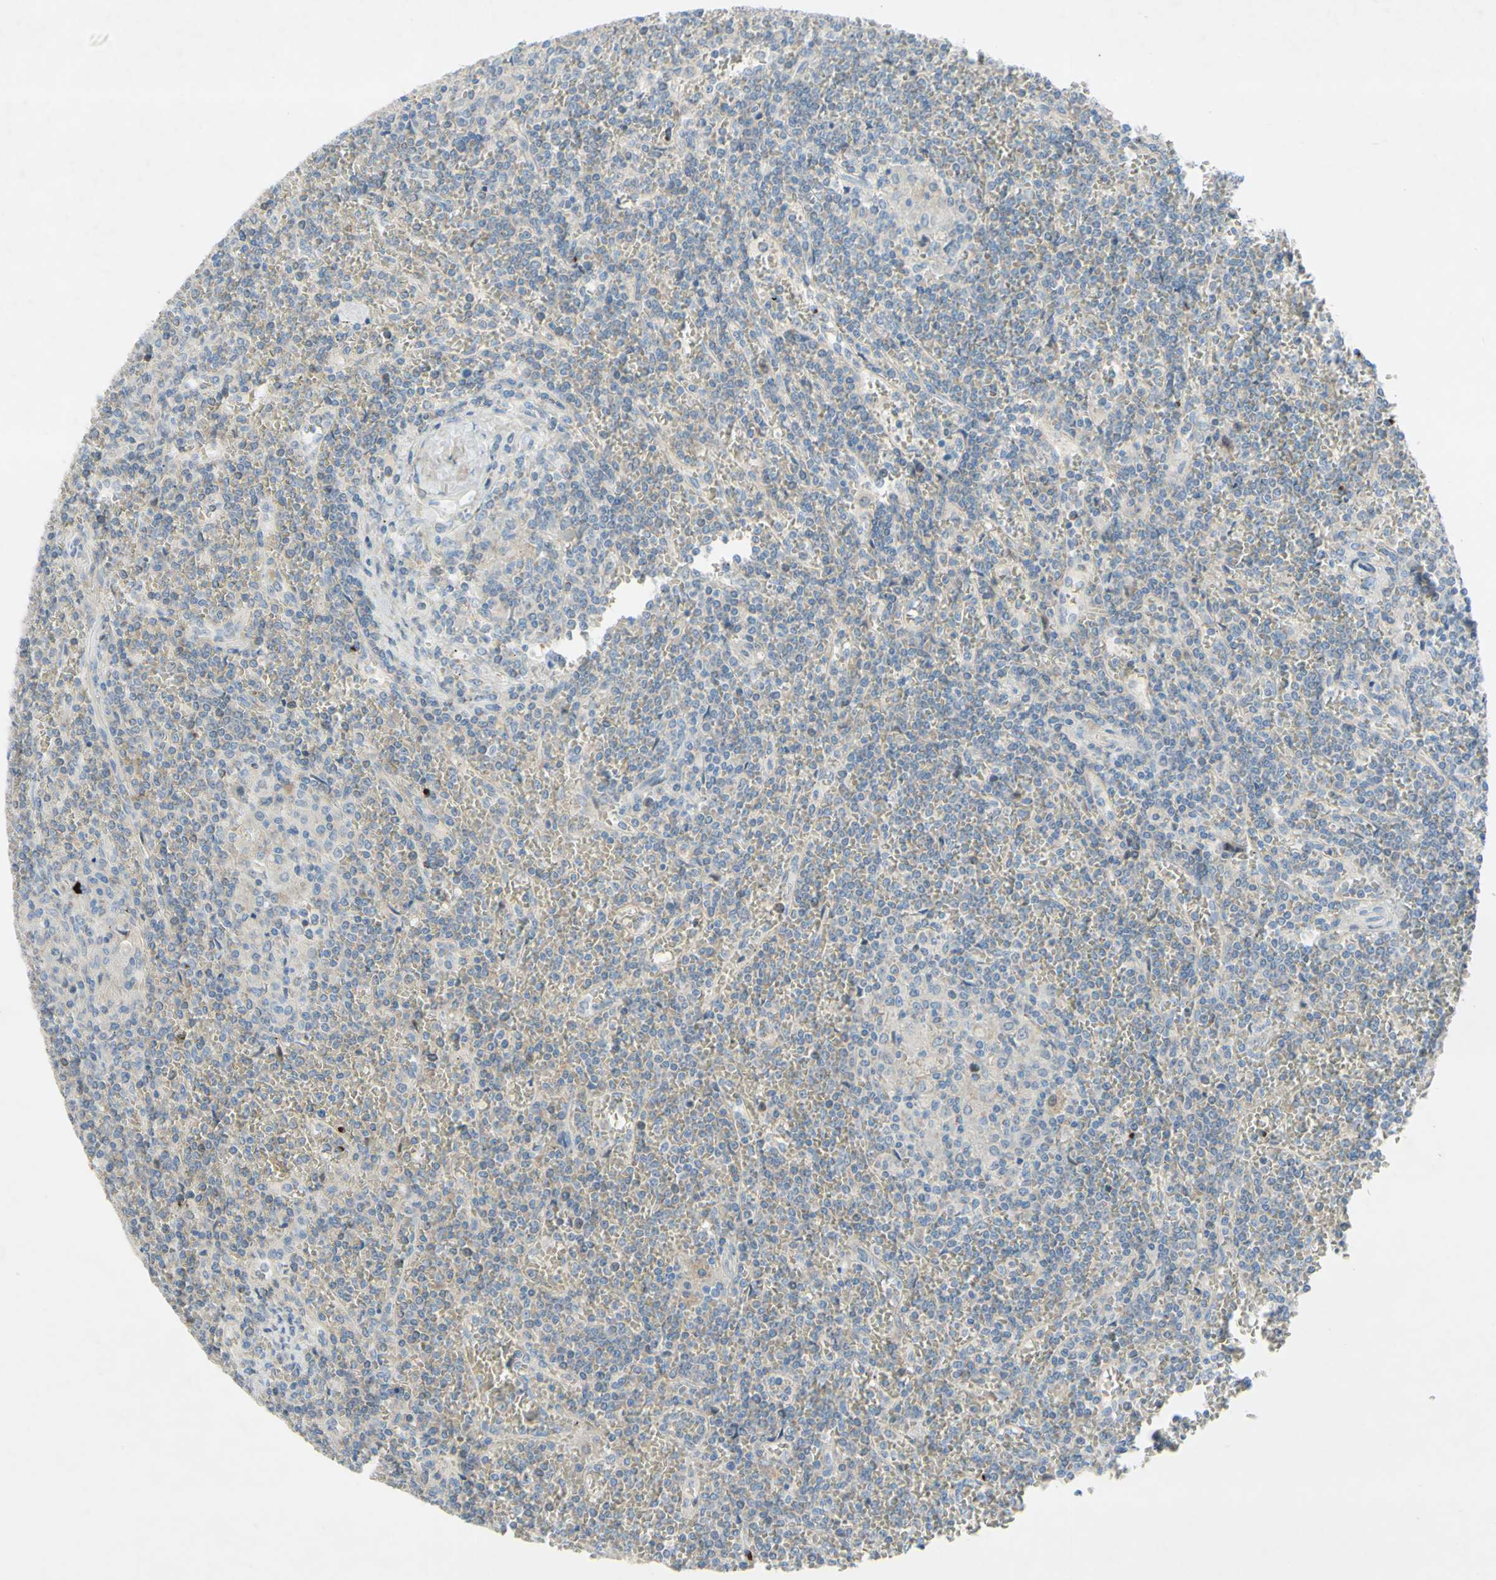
{"staining": {"intensity": "negative", "quantity": "none", "location": "none"}, "tissue": "lymphoma", "cell_type": "Tumor cells", "image_type": "cancer", "snomed": [{"axis": "morphology", "description": "Malignant lymphoma, non-Hodgkin's type, Low grade"}, {"axis": "topography", "description": "Spleen"}], "caption": "A histopathology image of malignant lymphoma, non-Hodgkin's type (low-grade) stained for a protein reveals no brown staining in tumor cells. The staining was performed using DAB to visualize the protein expression in brown, while the nuclei were stained in blue with hematoxylin (Magnification: 20x).", "gene": "ACADL", "patient": {"sex": "female", "age": 19}}